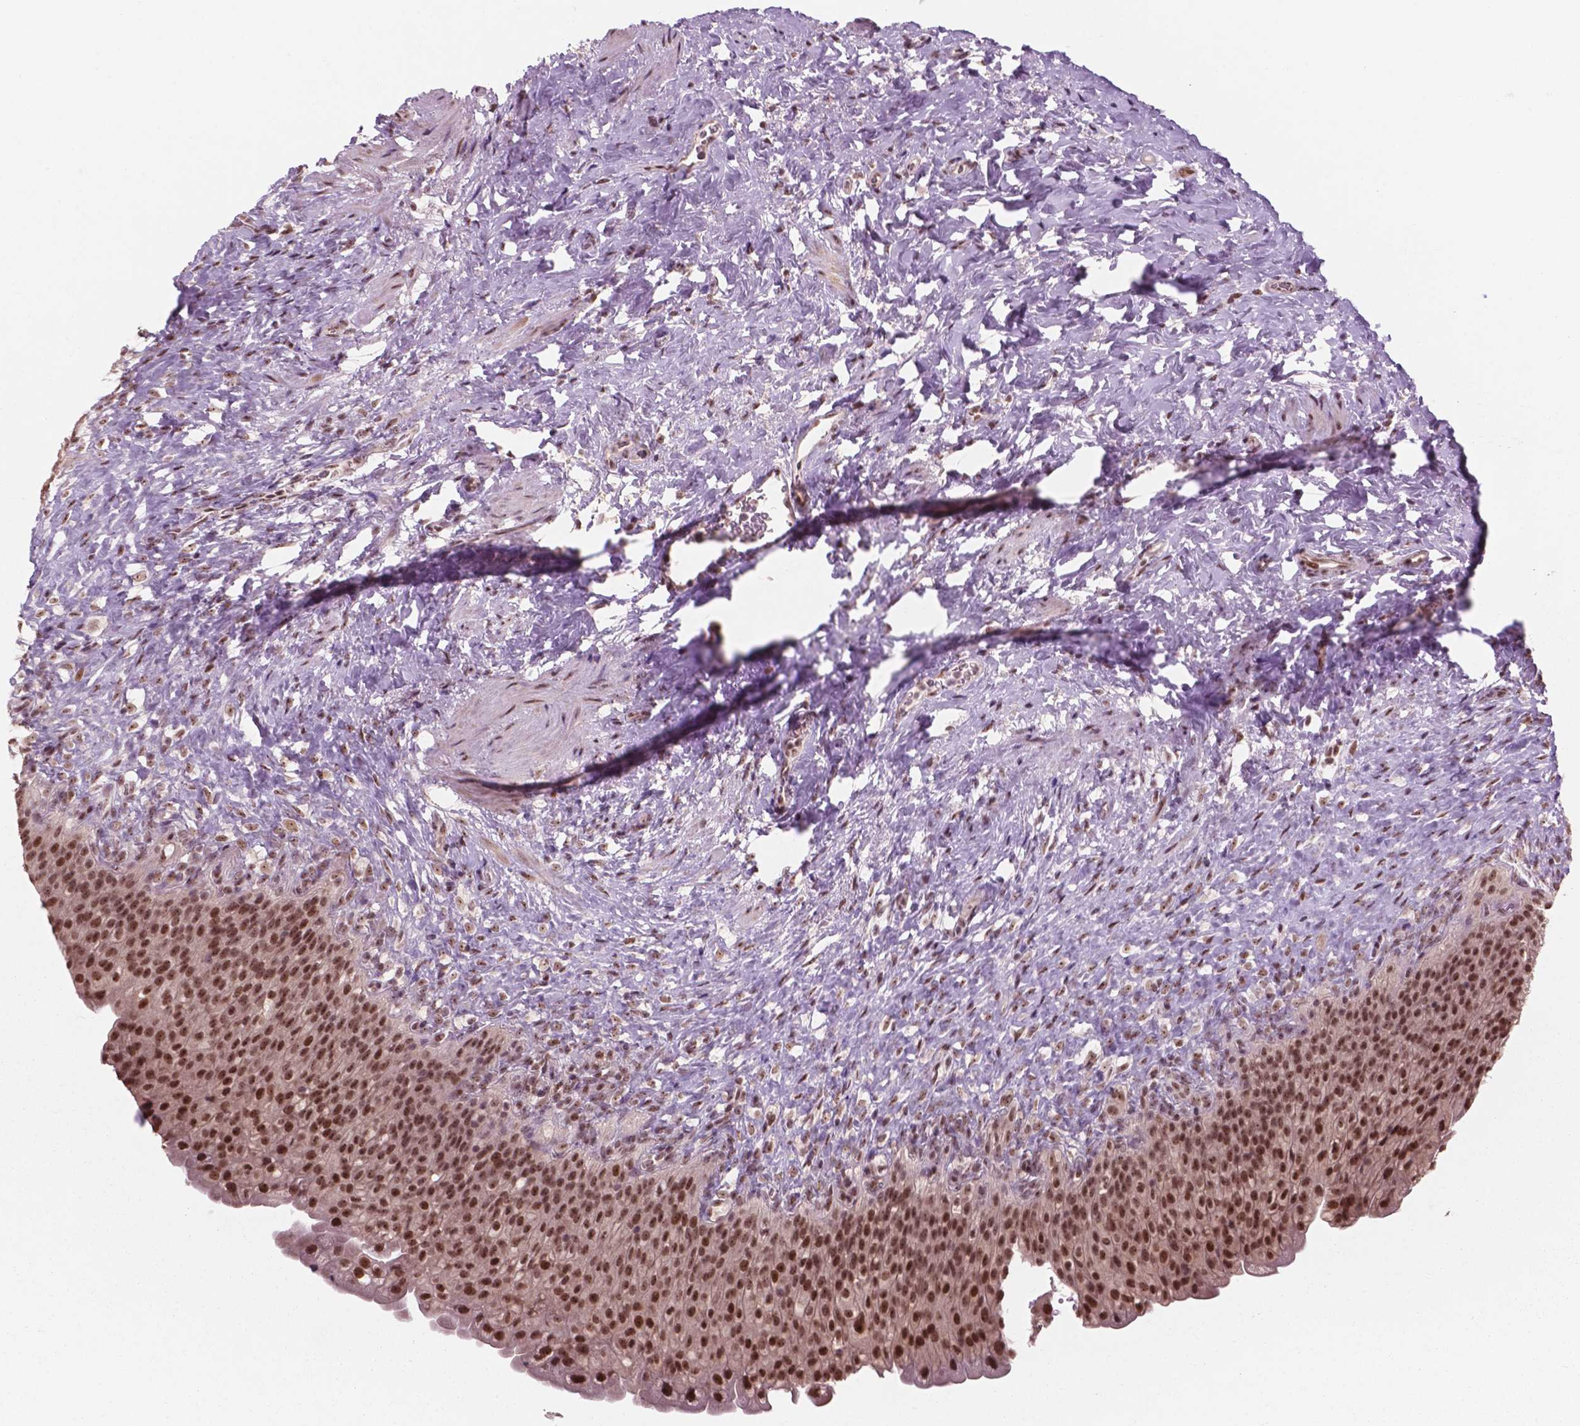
{"staining": {"intensity": "strong", "quantity": ">75%", "location": "nuclear"}, "tissue": "urinary bladder", "cell_type": "Urothelial cells", "image_type": "normal", "snomed": [{"axis": "morphology", "description": "Normal tissue, NOS"}, {"axis": "topography", "description": "Urinary bladder"}, {"axis": "topography", "description": "Prostate"}], "caption": "Immunohistochemical staining of benign urinary bladder demonstrates strong nuclear protein positivity in about >75% of urothelial cells. (DAB IHC, brown staining for protein, blue staining for nuclei).", "gene": "POLR2E", "patient": {"sex": "male", "age": 76}}